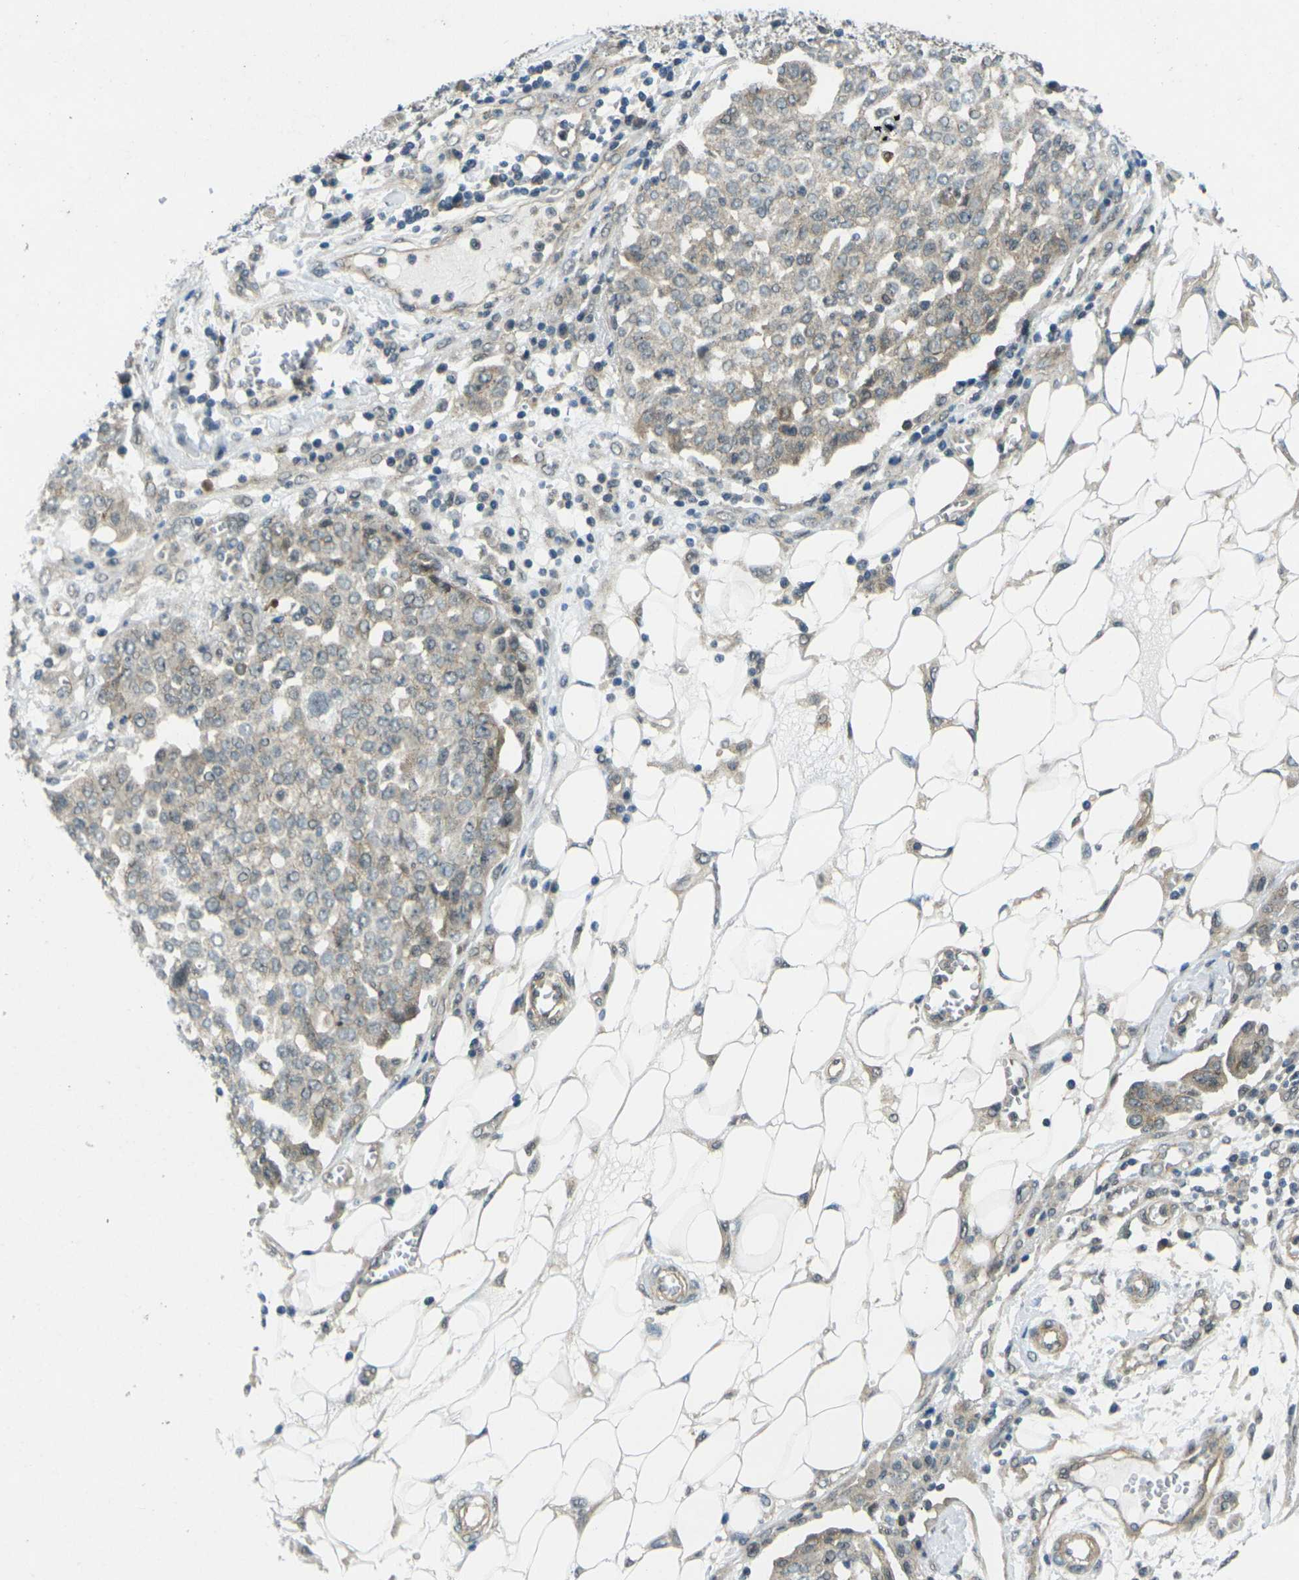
{"staining": {"intensity": "moderate", "quantity": "25%-75%", "location": "cytoplasmic/membranous,nuclear"}, "tissue": "ovarian cancer", "cell_type": "Tumor cells", "image_type": "cancer", "snomed": [{"axis": "morphology", "description": "Cystadenocarcinoma, serous, NOS"}, {"axis": "topography", "description": "Soft tissue"}, {"axis": "topography", "description": "Ovary"}], "caption": "About 25%-75% of tumor cells in ovarian serous cystadenocarcinoma exhibit moderate cytoplasmic/membranous and nuclear protein expression as visualized by brown immunohistochemical staining.", "gene": "KCTD10", "patient": {"sex": "female", "age": 57}}